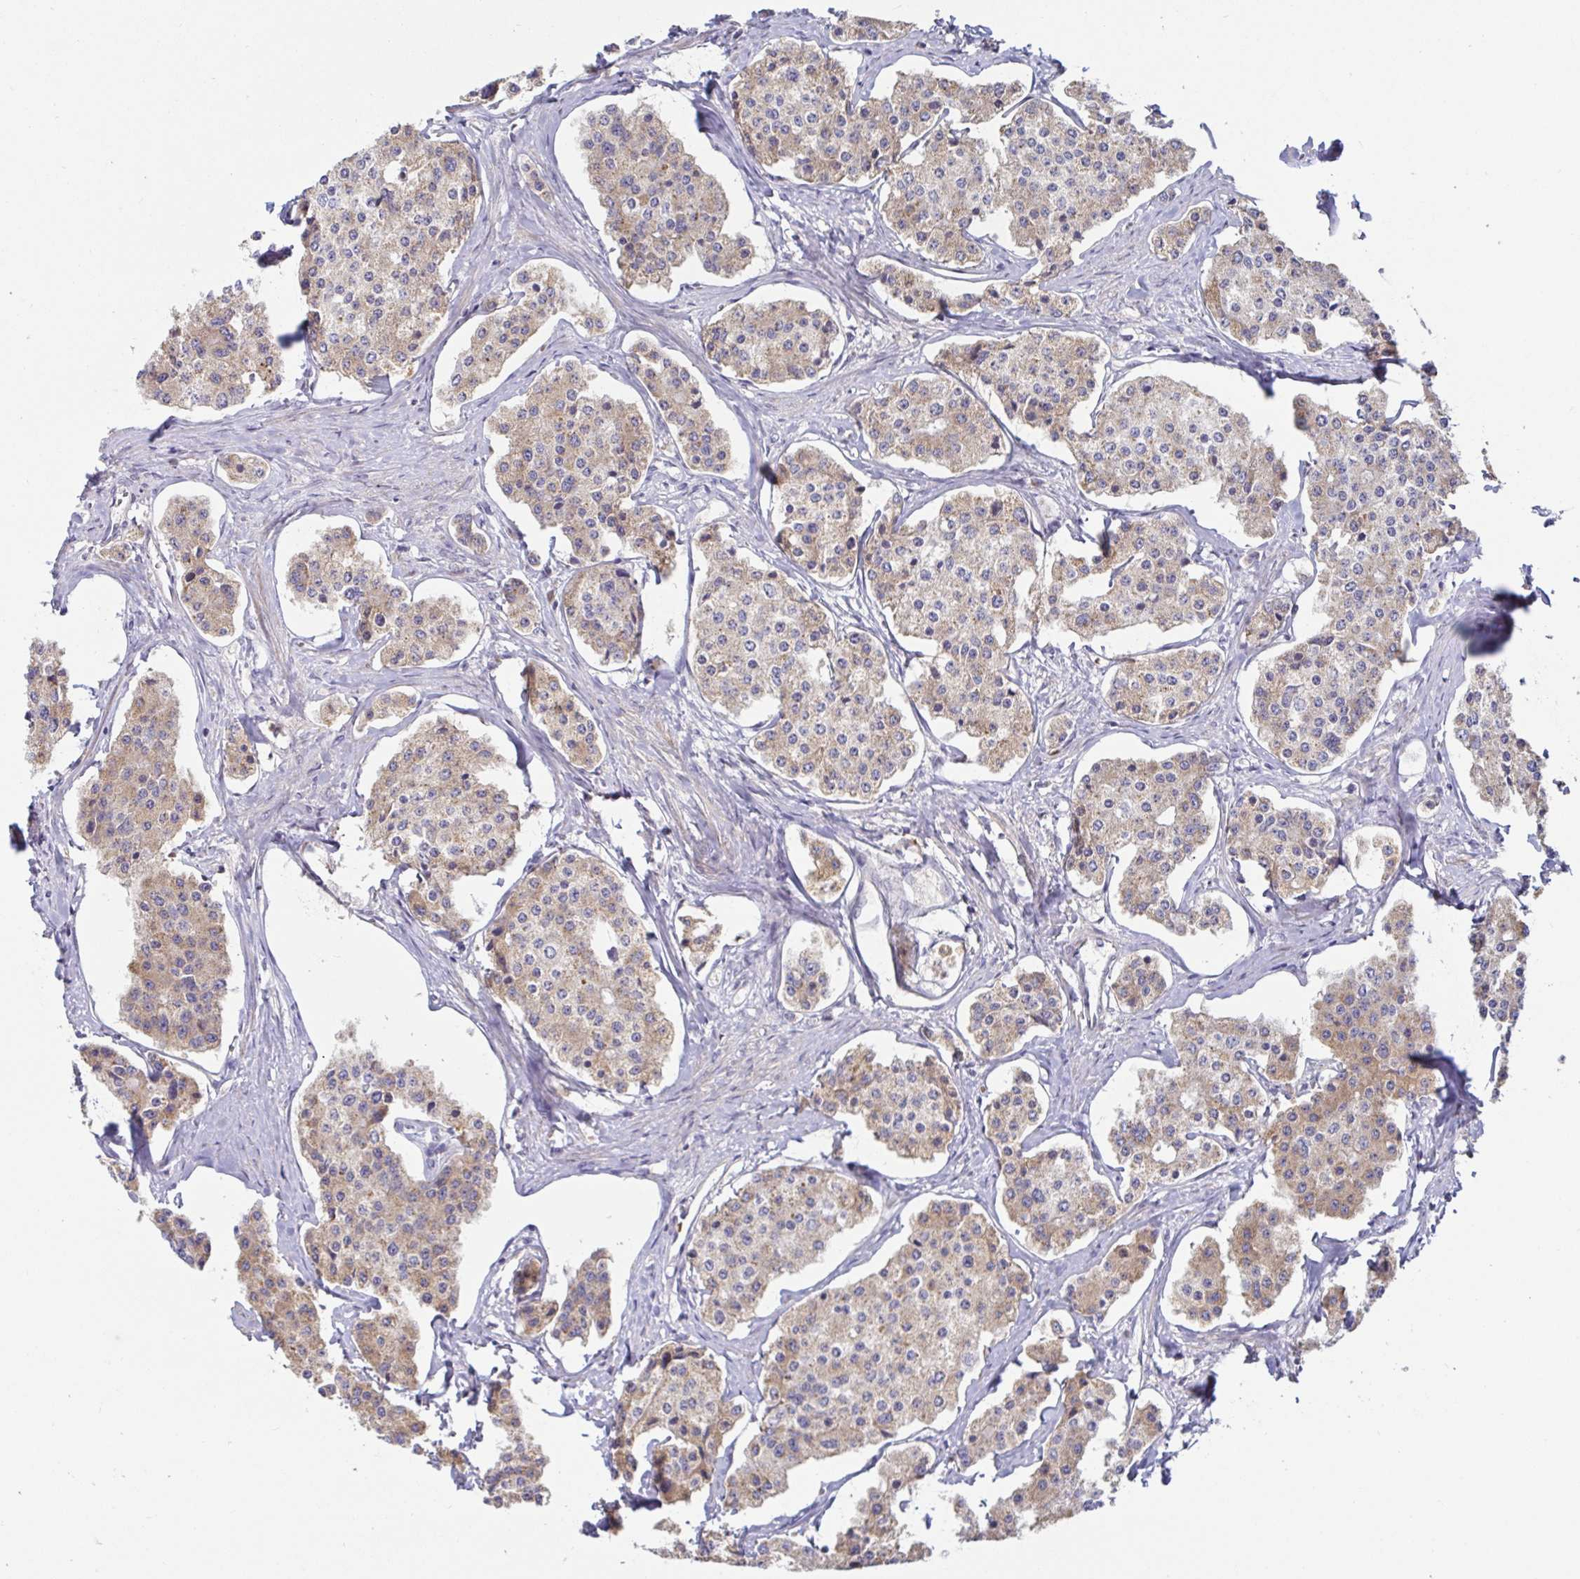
{"staining": {"intensity": "weak", "quantity": ">75%", "location": "cytoplasmic/membranous"}, "tissue": "carcinoid", "cell_type": "Tumor cells", "image_type": "cancer", "snomed": [{"axis": "morphology", "description": "Carcinoid, malignant, NOS"}, {"axis": "topography", "description": "Small intestine"}], "caption": "Immunohistochemistry (IHC) histopathology image of neoplastic tissue: human carcinoid (malignant) stained using IHC demonstrates low levels of weak protein expression localized specifically in the cytoplasmic/membranous of tumor cells, appearing as a cytoplasmic/membranous brown color.", "gene": "LARP1", "patient": {"sex": "female", "age": 65}}